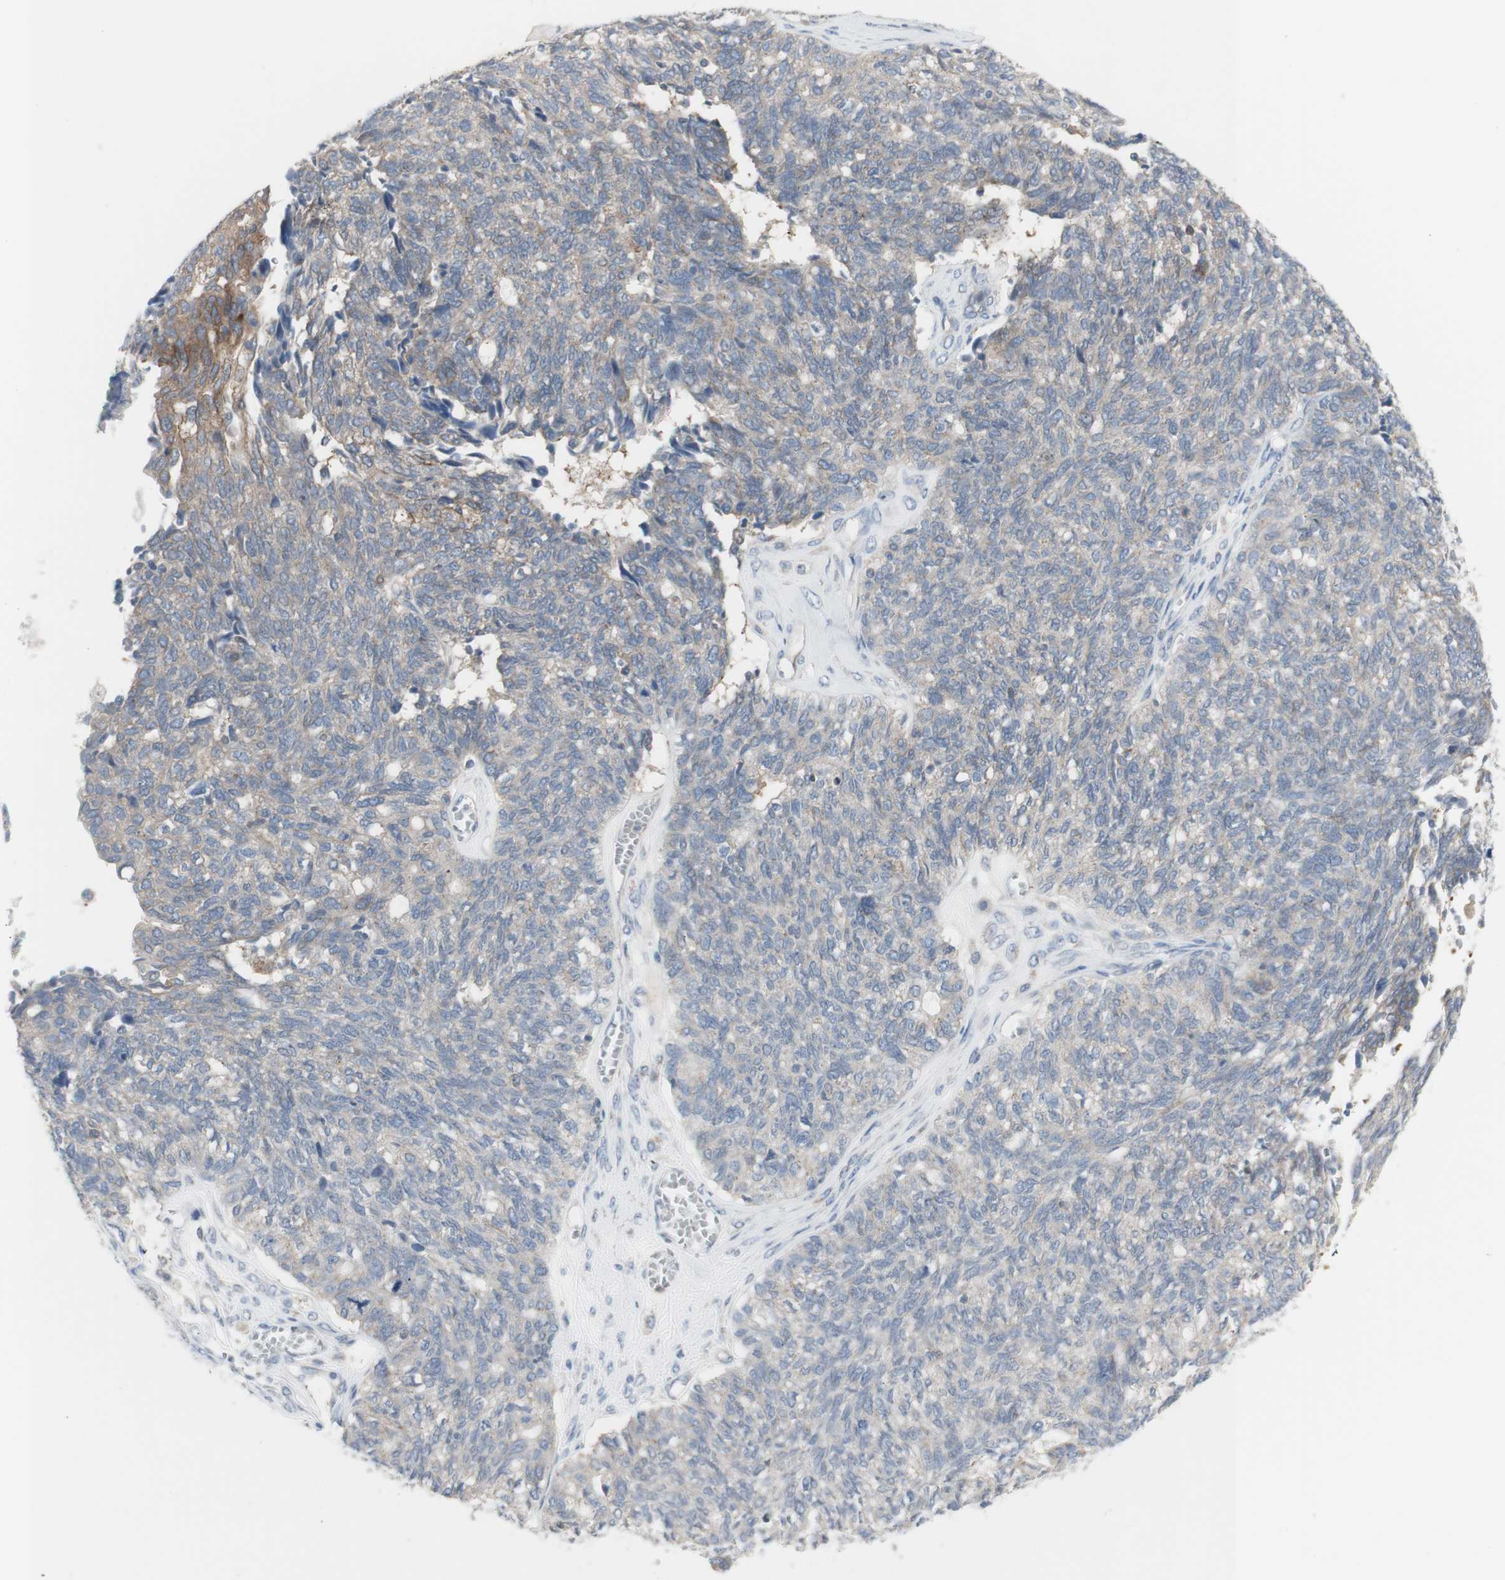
{"staining": {"intensity": "weak", "quantity": "<25%", "location": "cytoplasmic/membranous"}, "tissue": "ovarian cancer", "cell_type": "Tumor cells", "image_type": "cancer", "snomed": [{"axis": "morphology", "description": "Cystadenocarcinoma, serous, NOS"}, {"axis": "topography", "description": "Ovary"}], "caption": "Tumor cells are negative for protein expression in human ovarian cancer (serous cystadenocarcinoma). (DAB (3,3'-diaminobenzidine) immunohistochemistry, high magnification).", "gene": "C3orf52", "patient": {"sex": "female", "age": 79}}